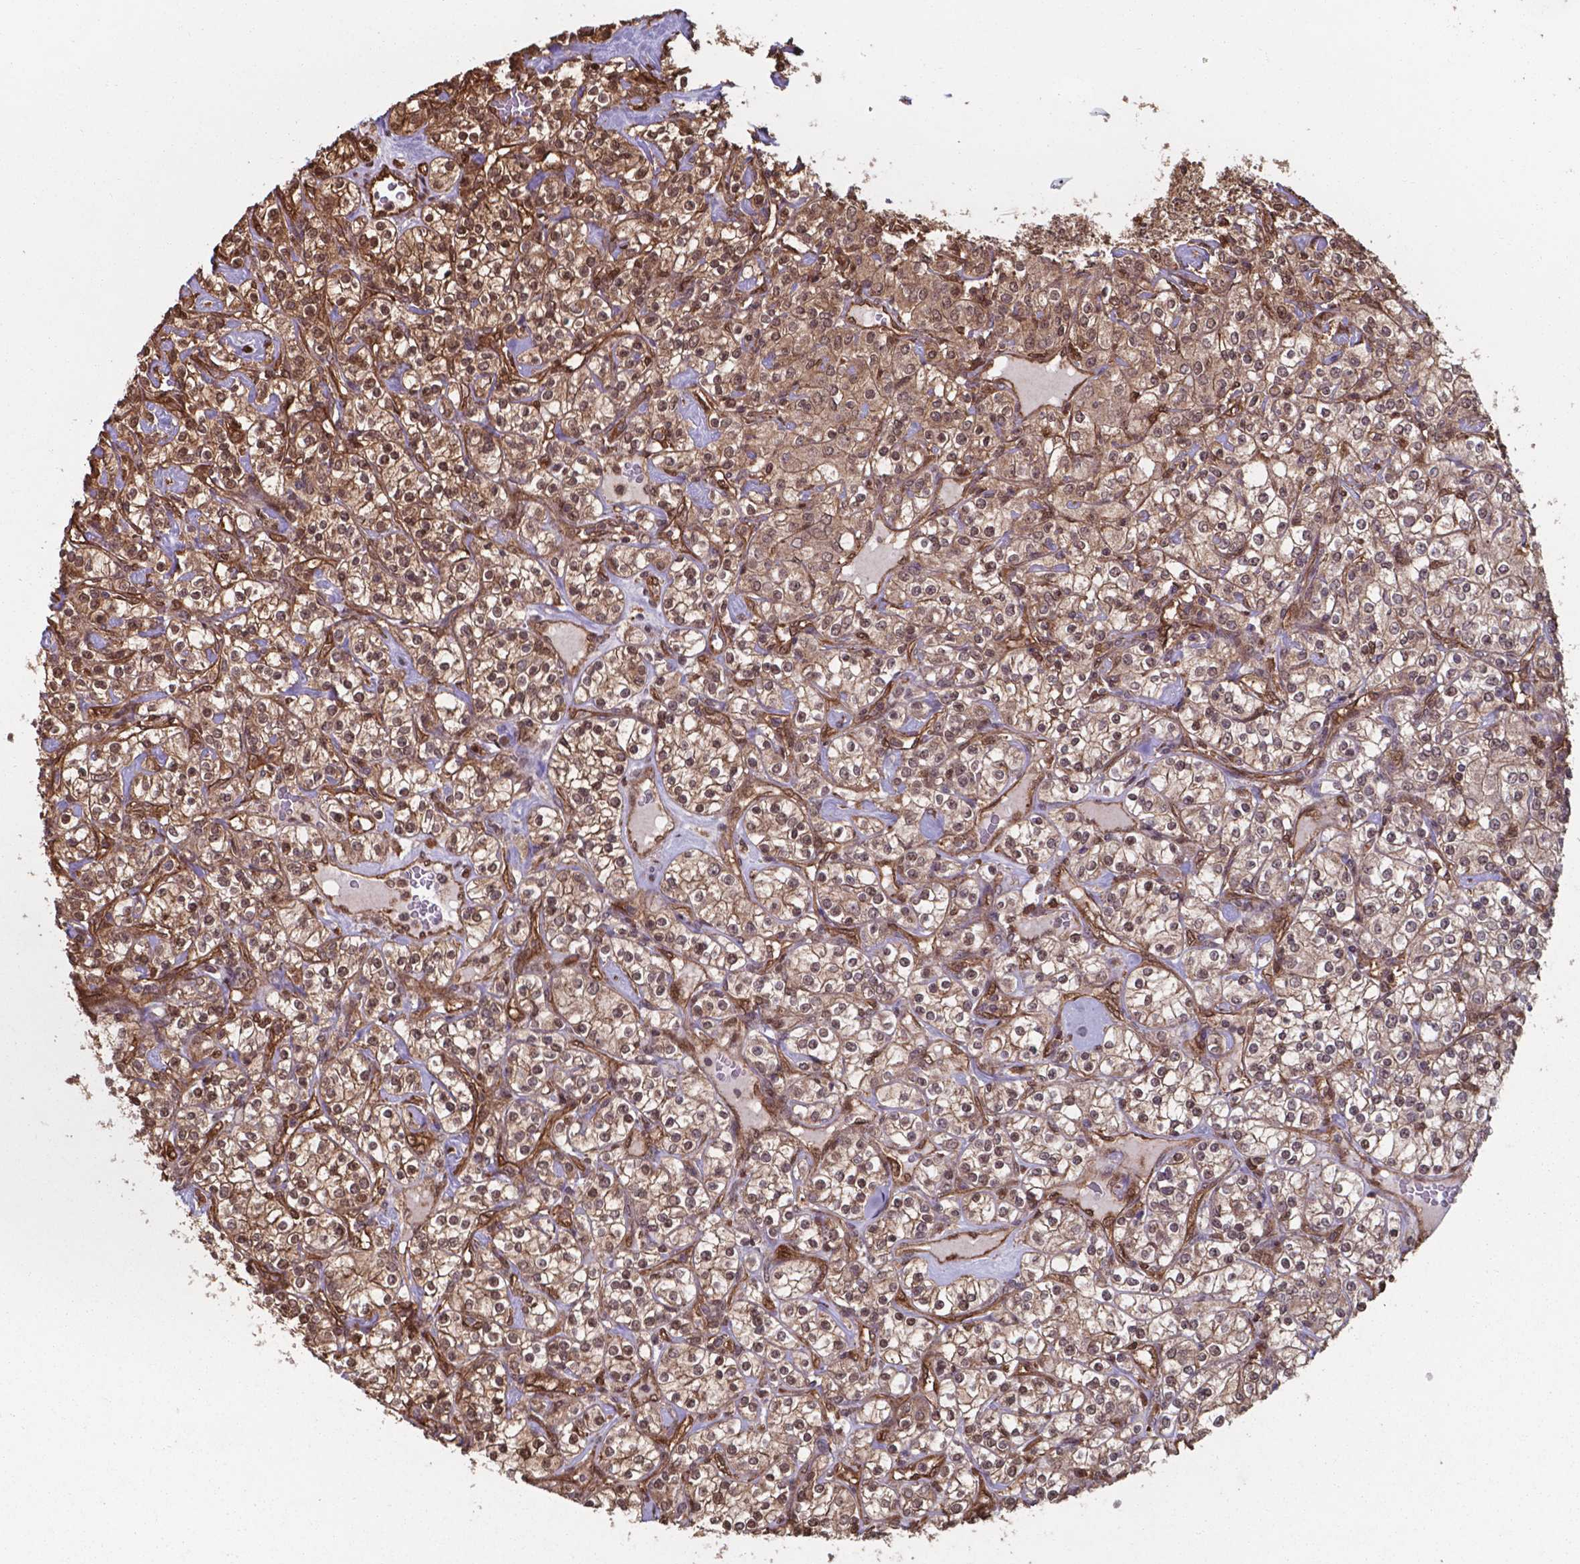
{"staining": {"intensity": "moderate", "quantity": ">75%", "location": "cytoplasmic/membranous,nuclear"}, "tissue": "renal cancer", "cell_type": "Tumor cells", "image_type": "cancer", "snomed": [{"axis": "morphology", "description": "Adenocarcinoma, NOS"}, {"axis": "topography", "description": "Kidney"}], "caption": "Immunohistochemical staining of adenocarcinoma (renal) reveals medium levels of moderate cytoplasmic/membranous and nuclear protein expression in about >75% of tumor cells.", "gene": "CHP2", "patient": {"sex": "male", "age": 77}}